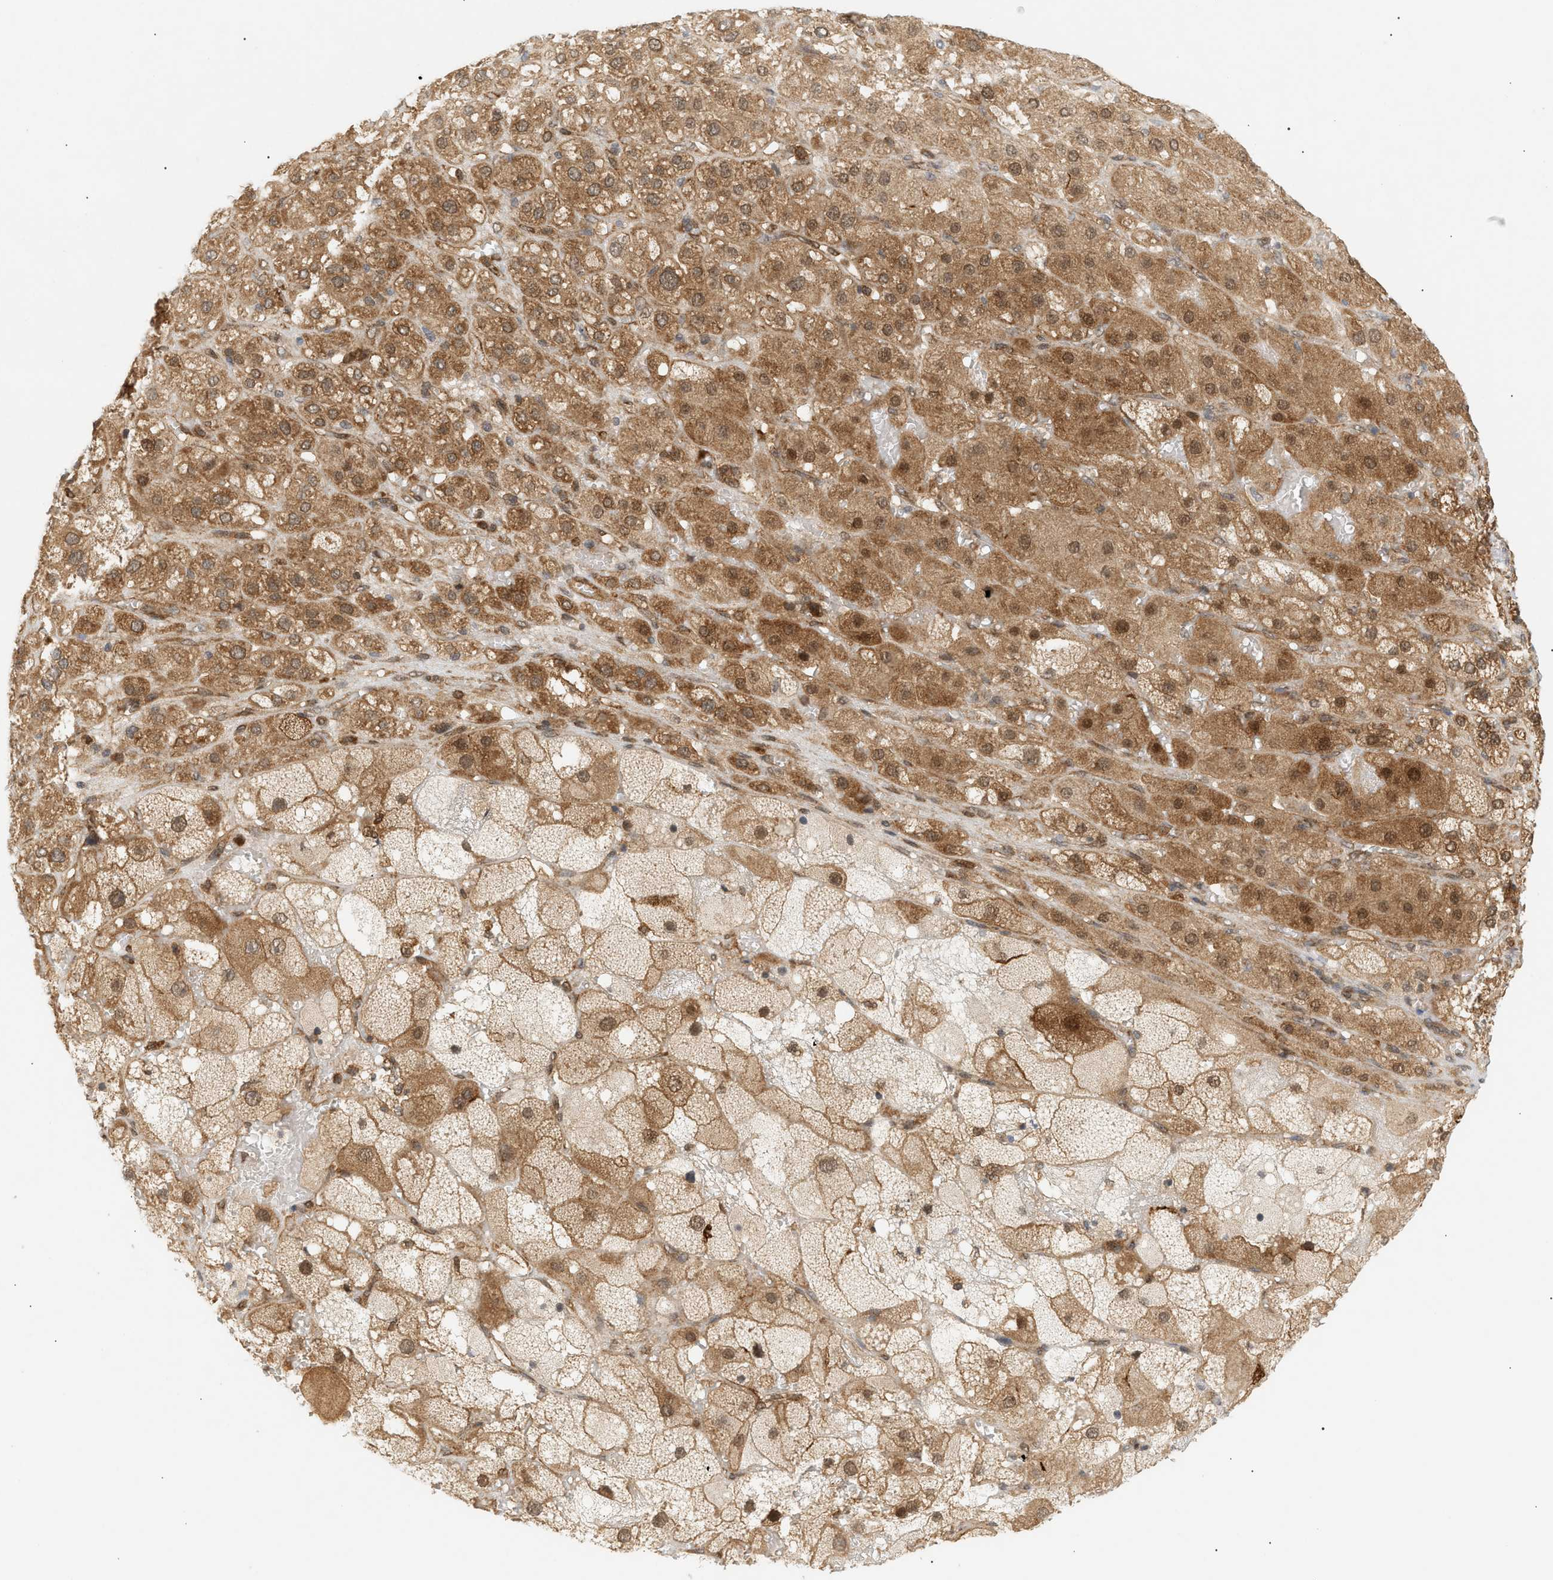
{"staining": {"intensity": "moderate", "quantity": ">75%", "location": "cytoplasmic/membranous"}, "tissue": "adrenal gland", "cell_type": "Glandular cells", "image_type": "normal", "snomed": [{"axis": "morphology", "description": "Normal tissue, NOS"}, {"axis": "topography", "description": "Adrenal gland"}], "caption": "Immunohistochemistry (IHC) (DAB) staining of normal human adrenal gland demonstrates moderate cytoplasmic/membranous protein positivity in about >75% of glandular cells.", "gene": "SHC1", "patient": {"sex": "female", "age": 47}}